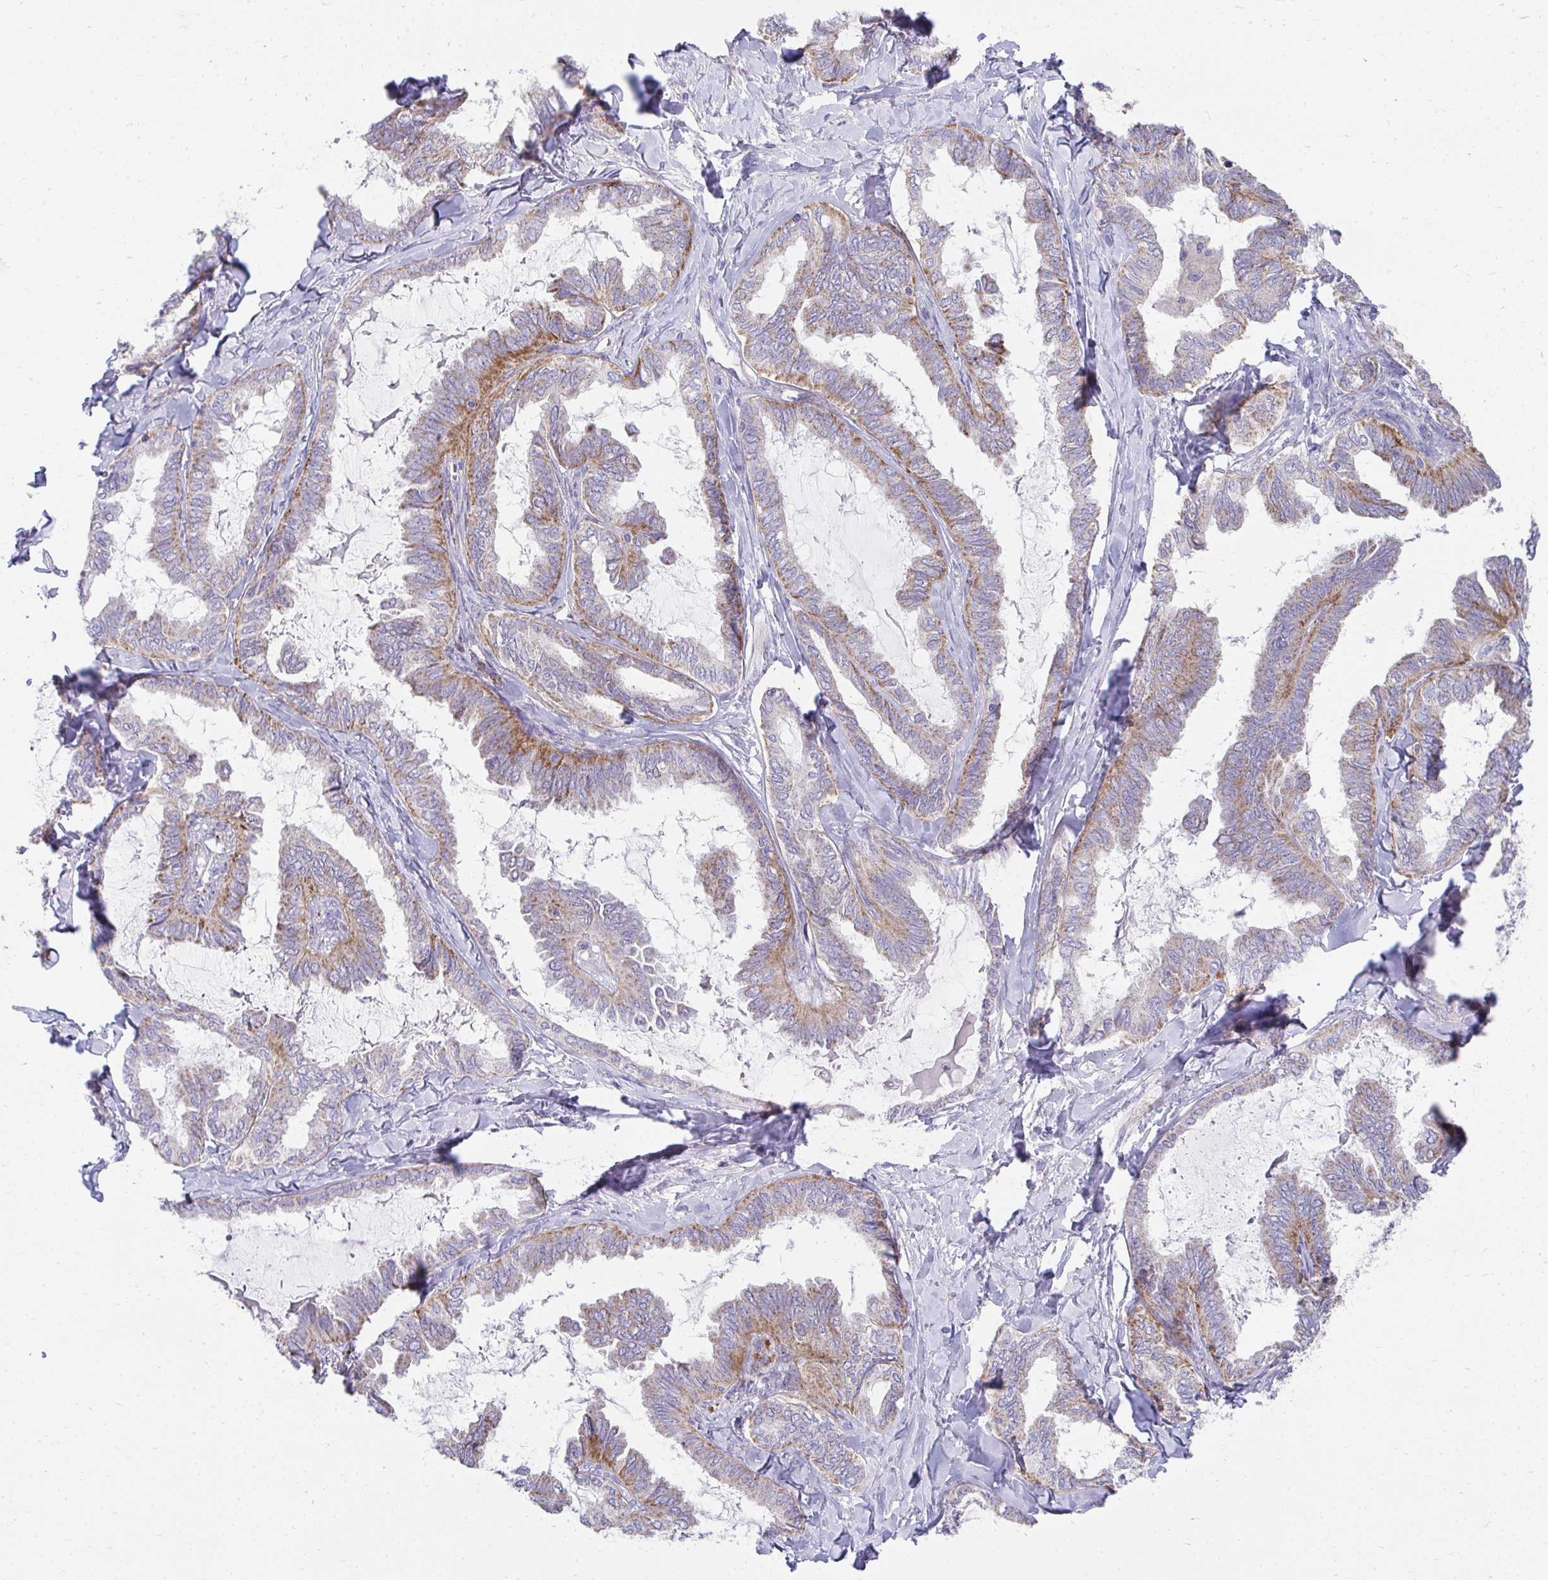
{"staining": {"intensity": "moderate", "quantity": "25%-75%", "location": "cytoplasmic/membranous"}, "tissue": "ovarian cancer", "cell_type": "Tumor cells", "image_type": "cancer", "snomed": [{"axis": "morphology", "description": "Carcinoma, endometroid"}, {"axis": "topography", "description": "Ovary"}], "caption": "Human ovarian endometroid carcinoma stained with a protein marker demonstrates moderate staining in tumor cells.", "gene": "PRRG3", "patient": {"sex": "female", "age": 70}}